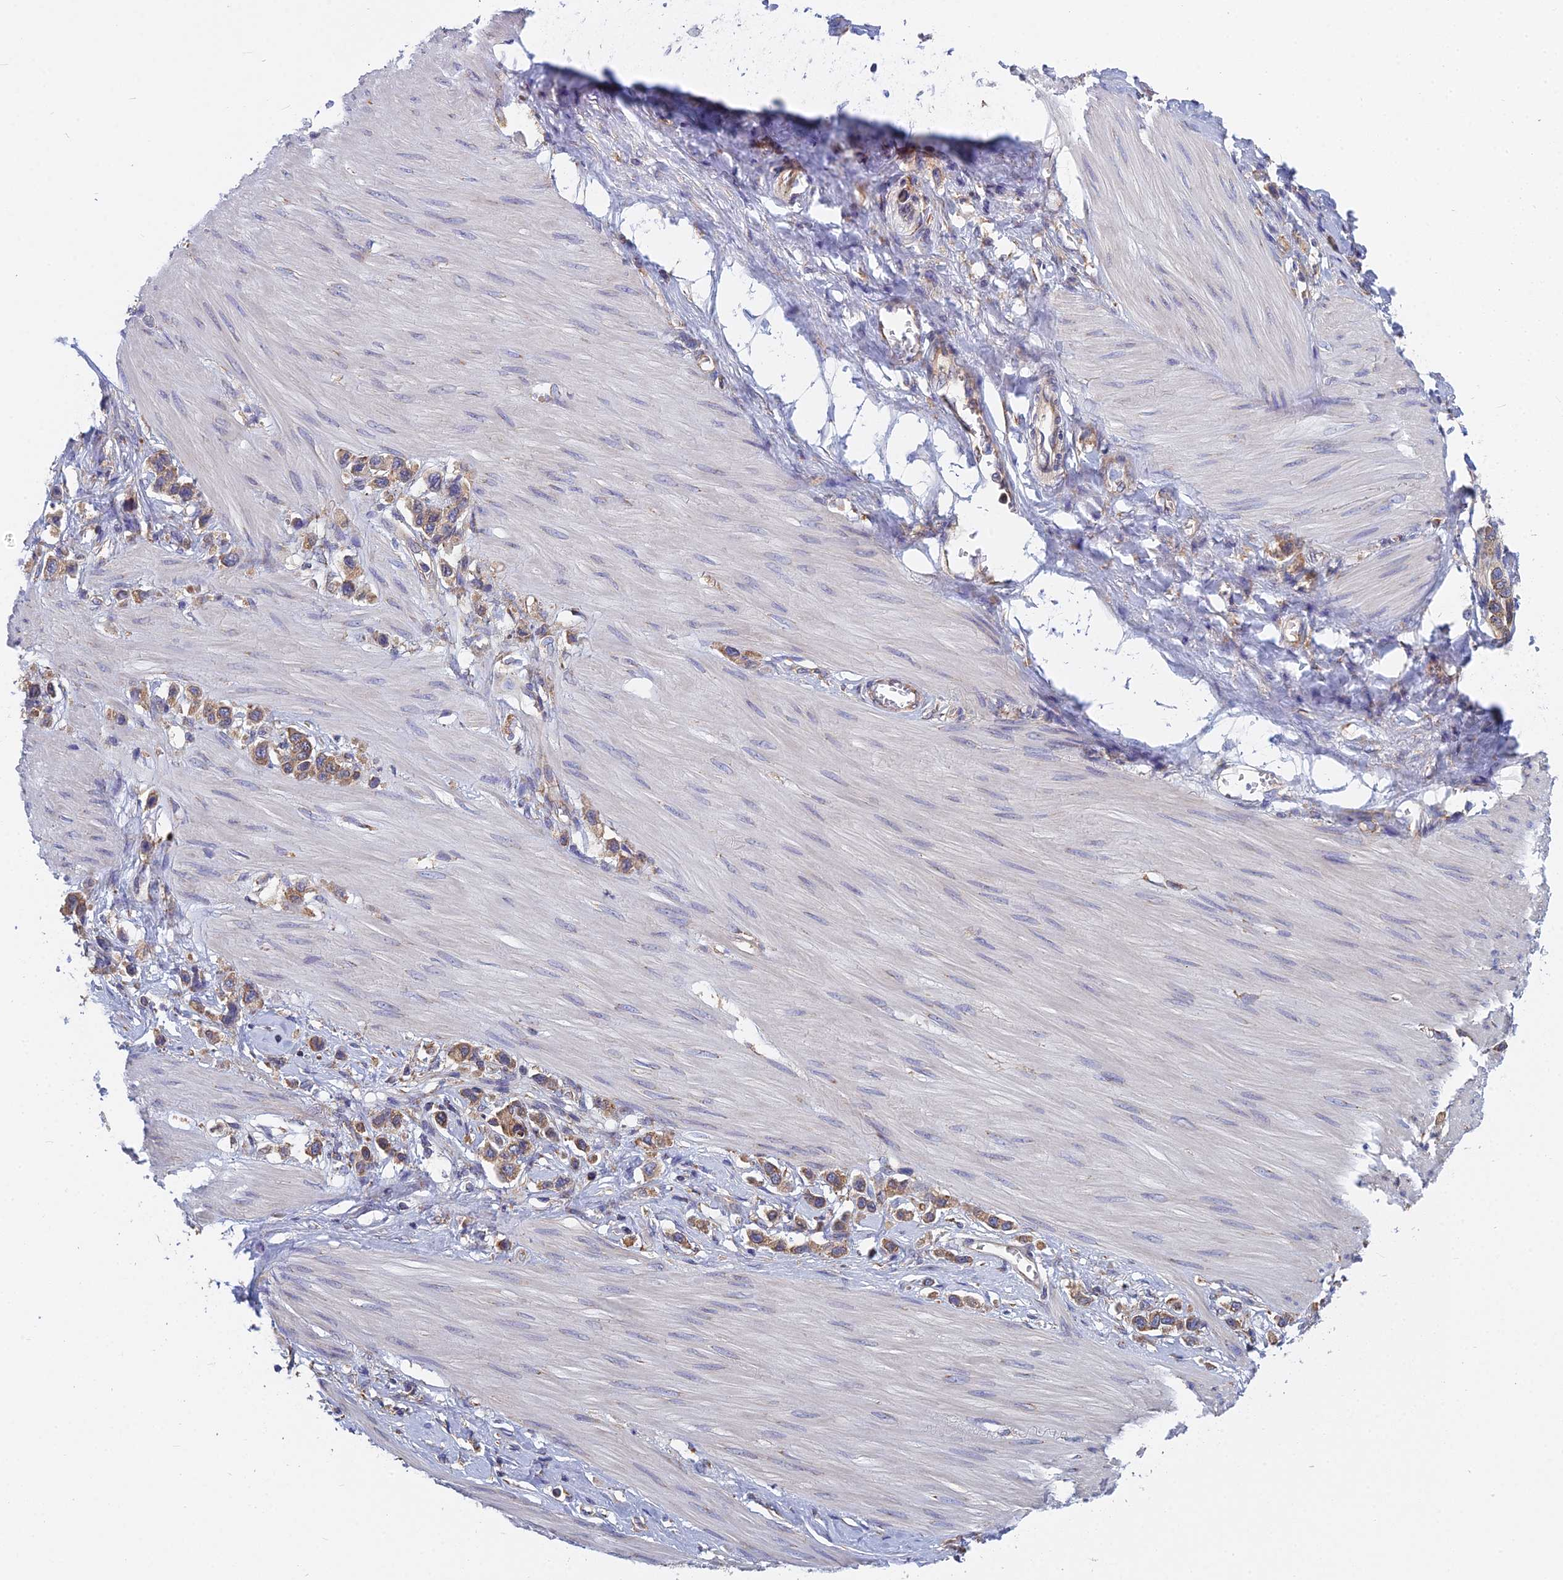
{"staining": {"intensity": "moderate", "quantity": ">75%", "location": "cytoplasmic/membranous"}, "tissue": "stomach cancer", "cell_type": "Tumor cells", "image_type": "cancer", "snomed": [{"axis": "morphology", "description": "Adenocarcinoma, NOS"}, {"axis": "topography", "description": "Stomach"}], "caption": "Human stomach cancer stained with a brown dye displays moderate cytoplasmic/membranous positive expression in about >75% of tumor cells.", "gene": "KIAA1143", "patient": {"sex": "female", "age": 65}}